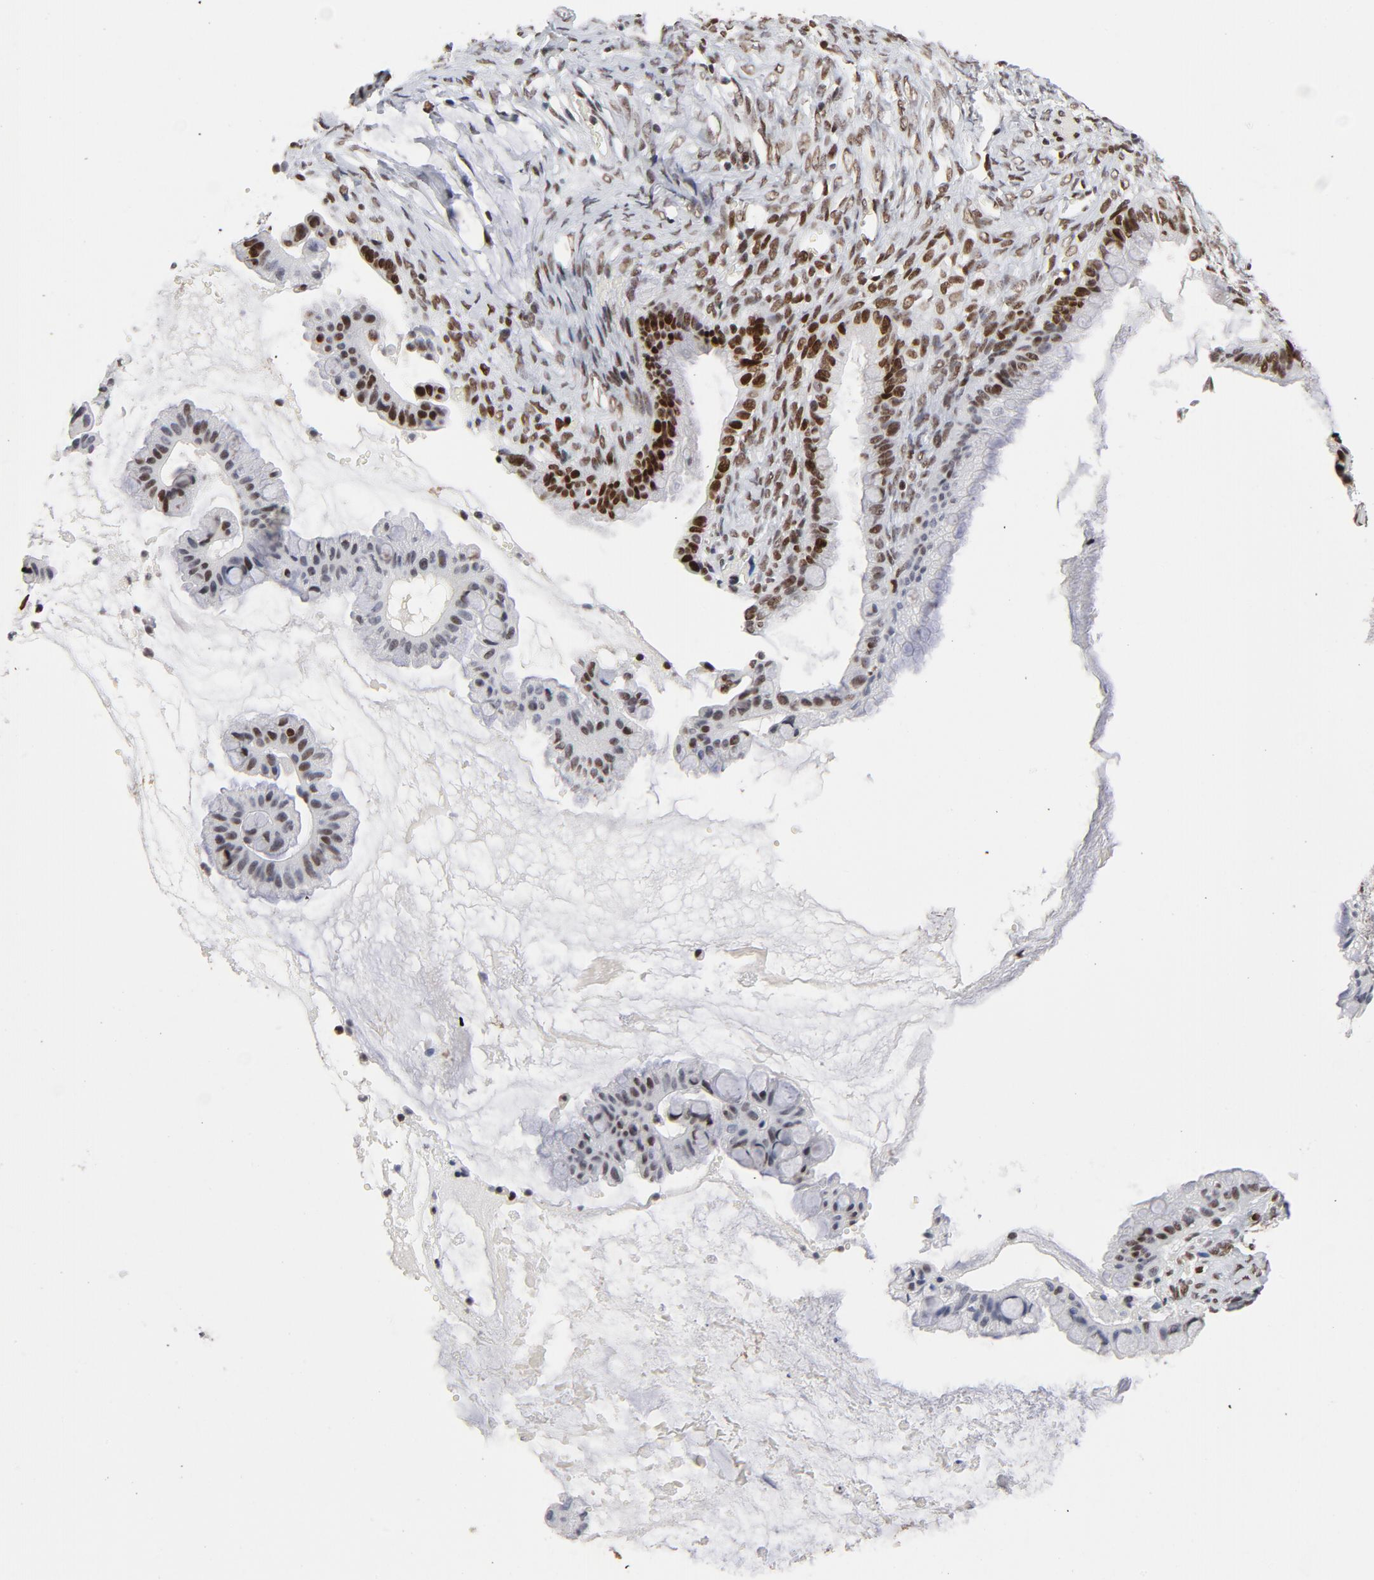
{"staining": {"intensity": "moderate", "quantity": "25%-75%", "location": "nuclear"}, "tissue": "ovarian cancer", "cell_type": "Tumor cells", "image_type": "cancer", "snomed": [{"axis": "morphology", "description": "Cystadenocarcinoma, mucinous, NOS"}, {"axis": "topography", "description": "Ovary"}], "caption": "There is medium levels of moderate nuclear positivity in tumor cells of ovarian mucinous cystadenocarcinoma, as demonstrated by immunohistochemical staining (brown color).", "gene": "RFC4", "patient": {"sex": "female", "age": 57}}